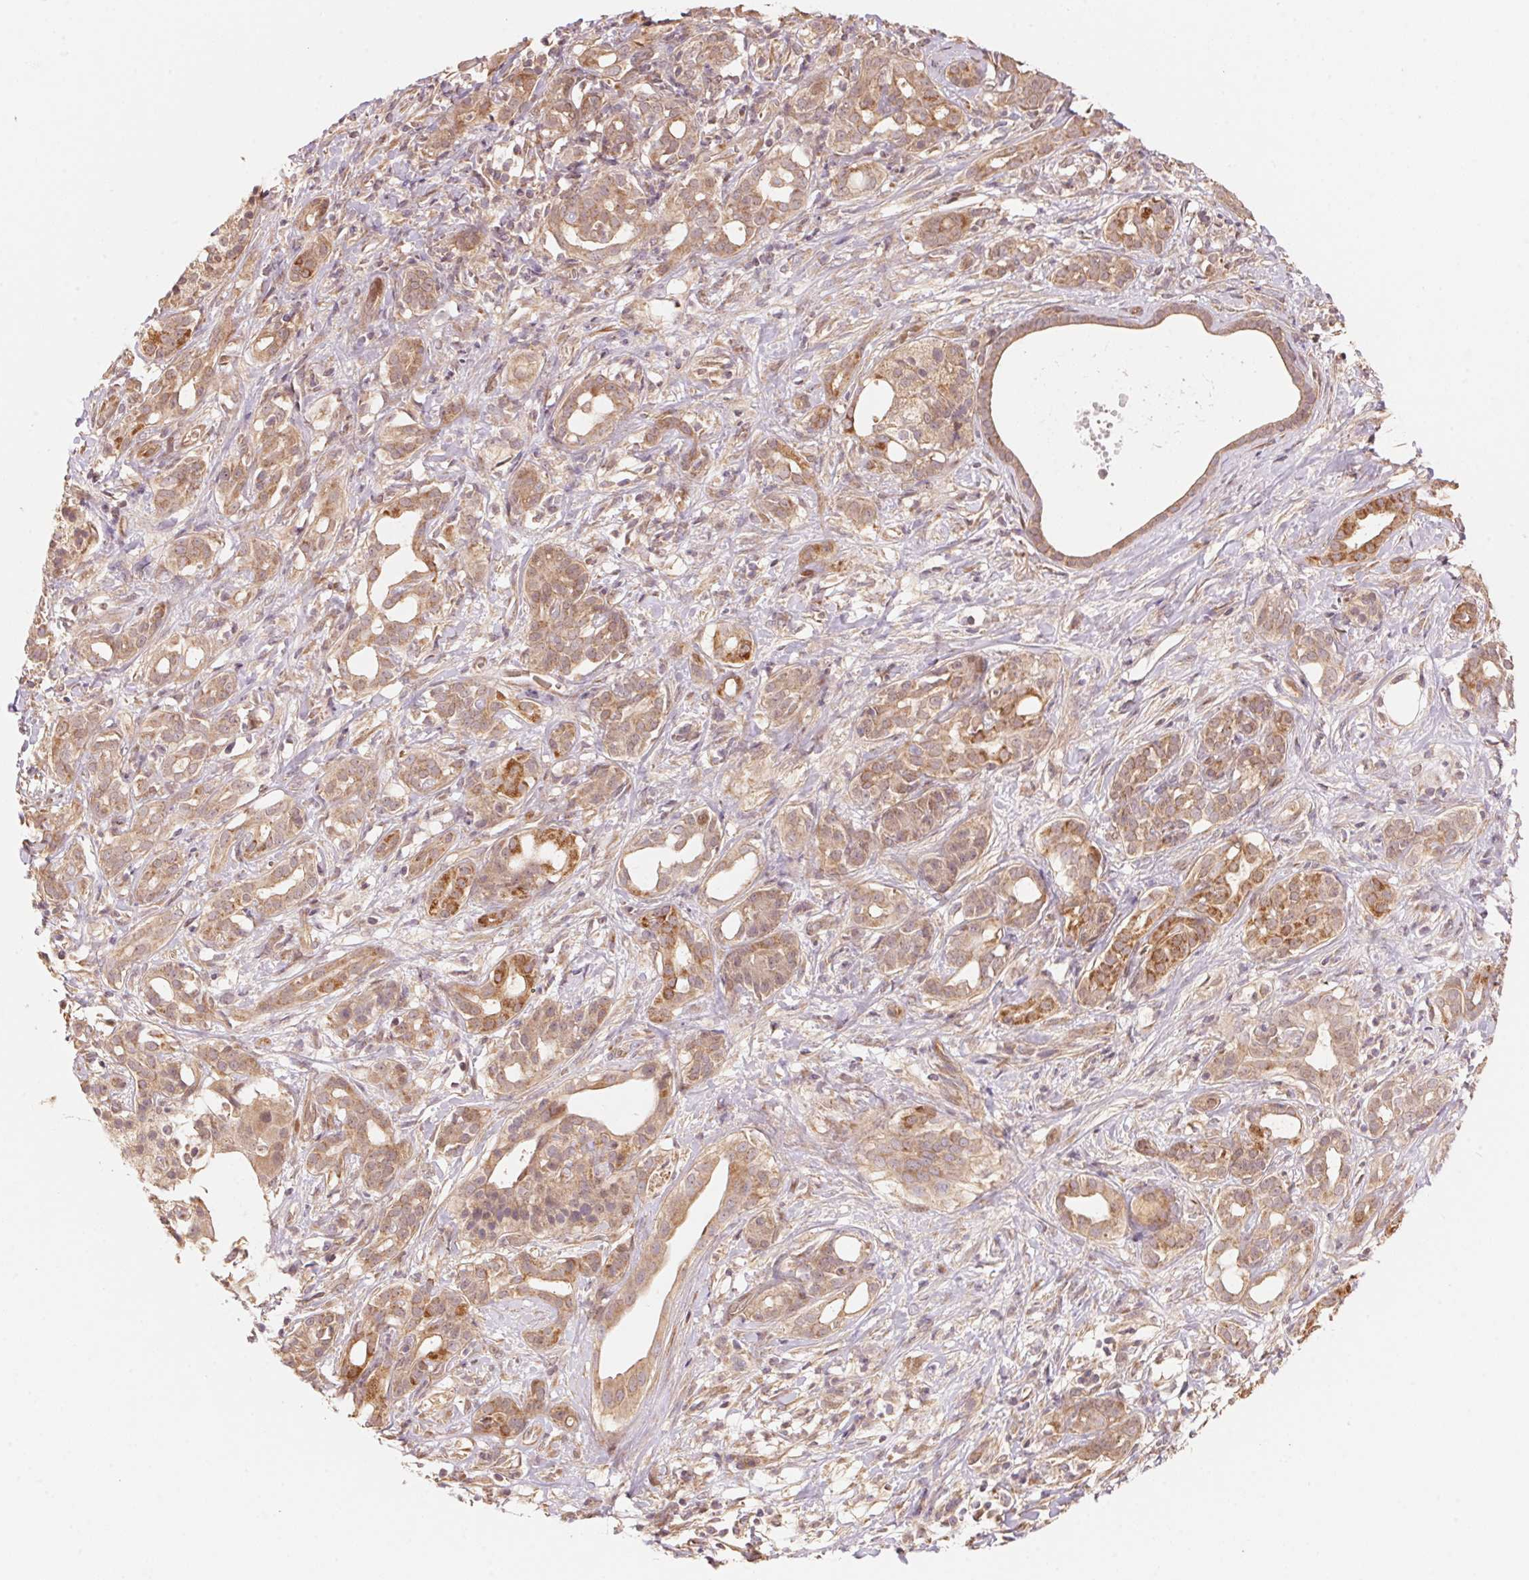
{"staining": {"intensity": "moderate", "quantity": ">75%", "location": "cytoplasmic/membranous"}, "tissue": "pancreatic cancer", "cell_type": "Tumor cells", "image_type": "cancer", "snomed": [{"axis": "morphology", "description": "Adenocarcinoma, NOS"}, {"axis": "topography", "description": "Pancreas"}], "caption": "Protein staining reveals moderate cytoplasmic/membranous staining in approximately >75% of tumor cells in pancreatic cancer.", "gene": "TNIP2", "patient": {"sex": "male", "age": 61}}